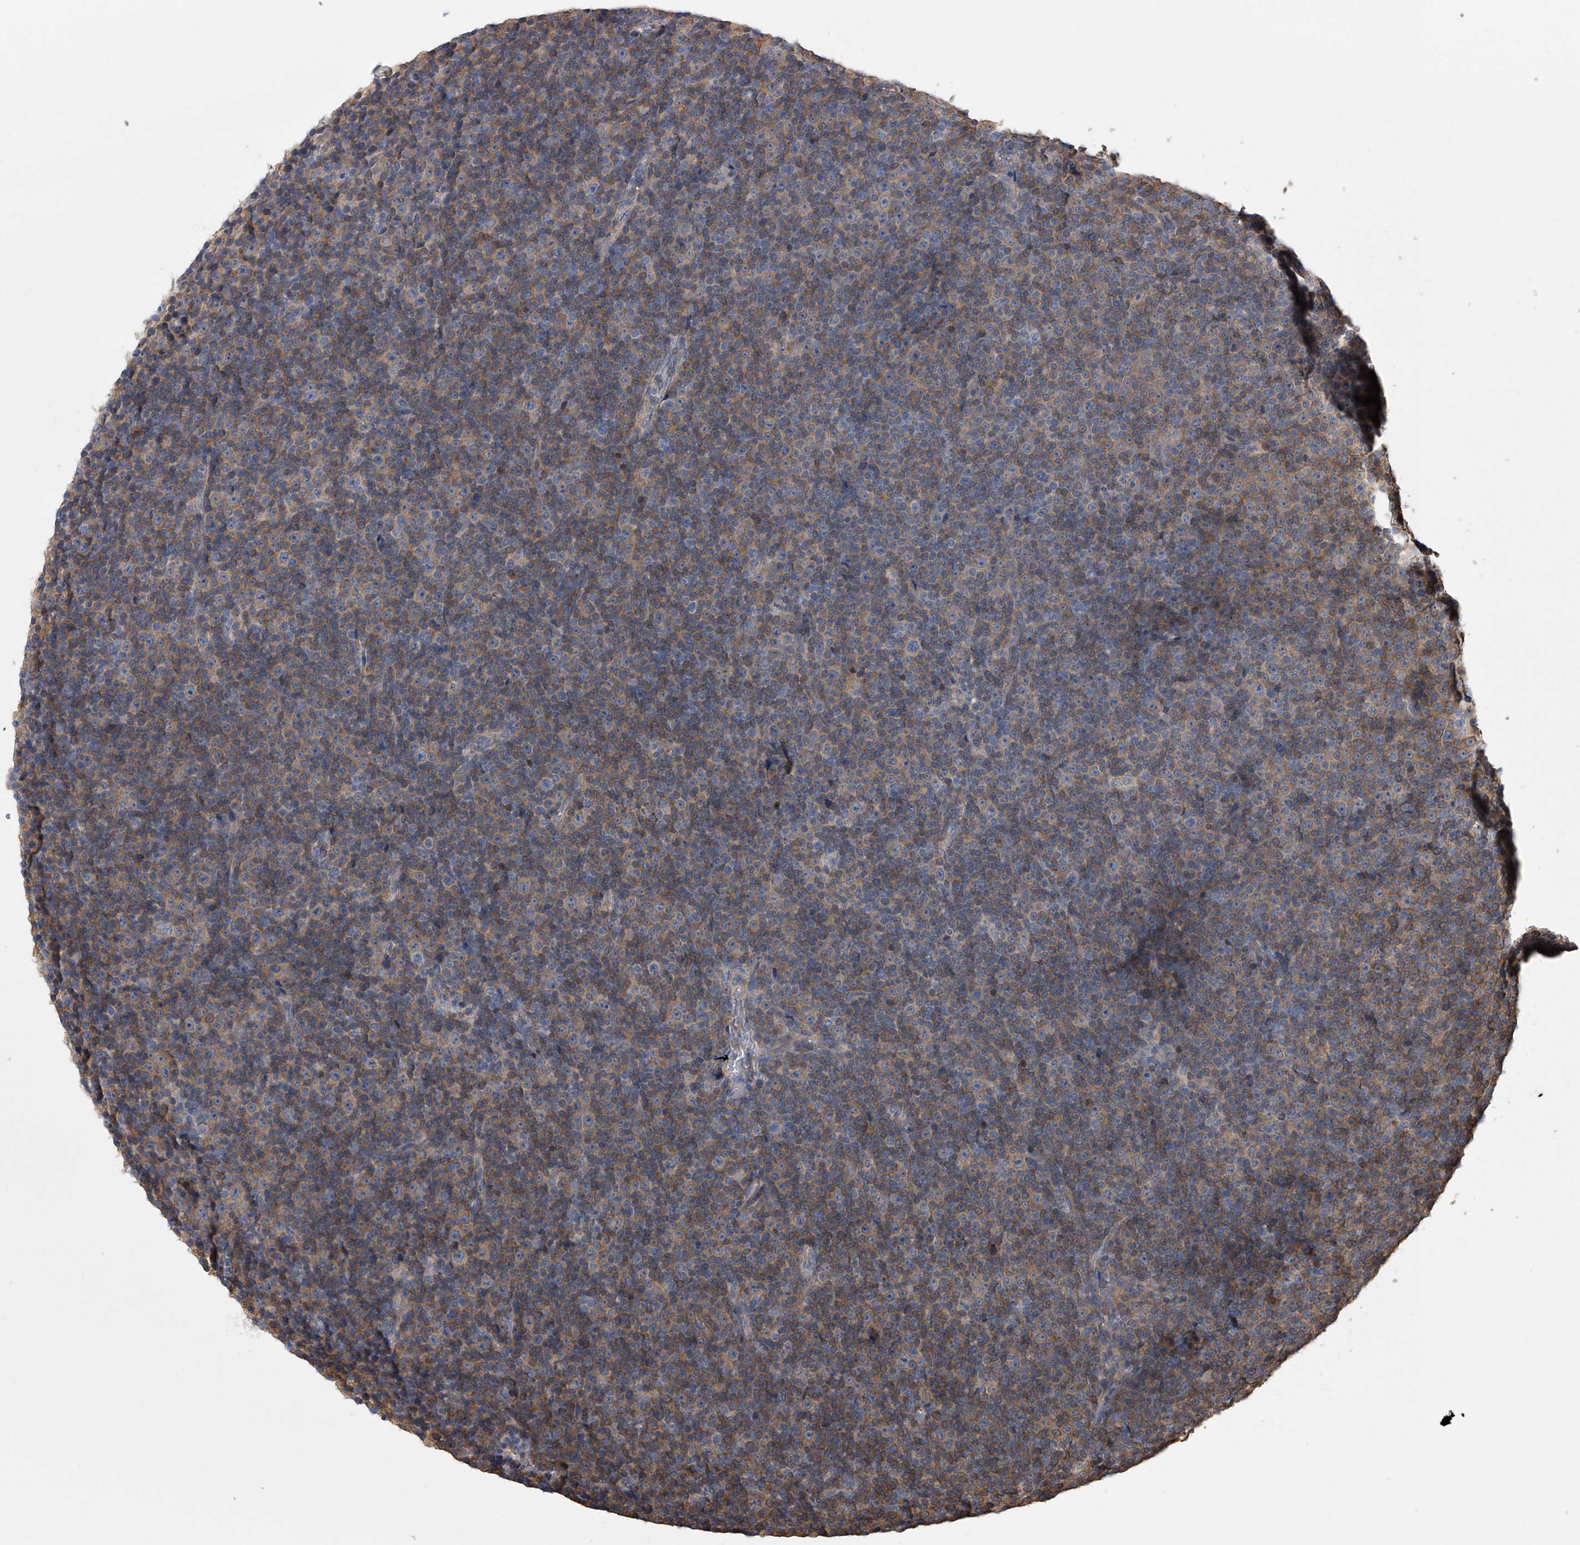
{"staining": {"intensity": "weak", "quantity": "25%-75%", "location": "cytoplasmic/membranous"}, "tissue": "lymphoma", "cell_type": "Tumor cells", "image_type": "cancer", "snomed": [{"axis": "morphology", "description": "Malignant lymphoma, non-Hodgkin's type, Low grade"}, {"axis": "topography", "description": "Lymph node"}], "caption": "Lymphoma stained with DAB IHC displays low levels of weak cytoplasmic/membranous expression in about 25%-75% of tumor cells.", "gene": "ZNF343", "patient": {"sex": "female", "age": 67}}